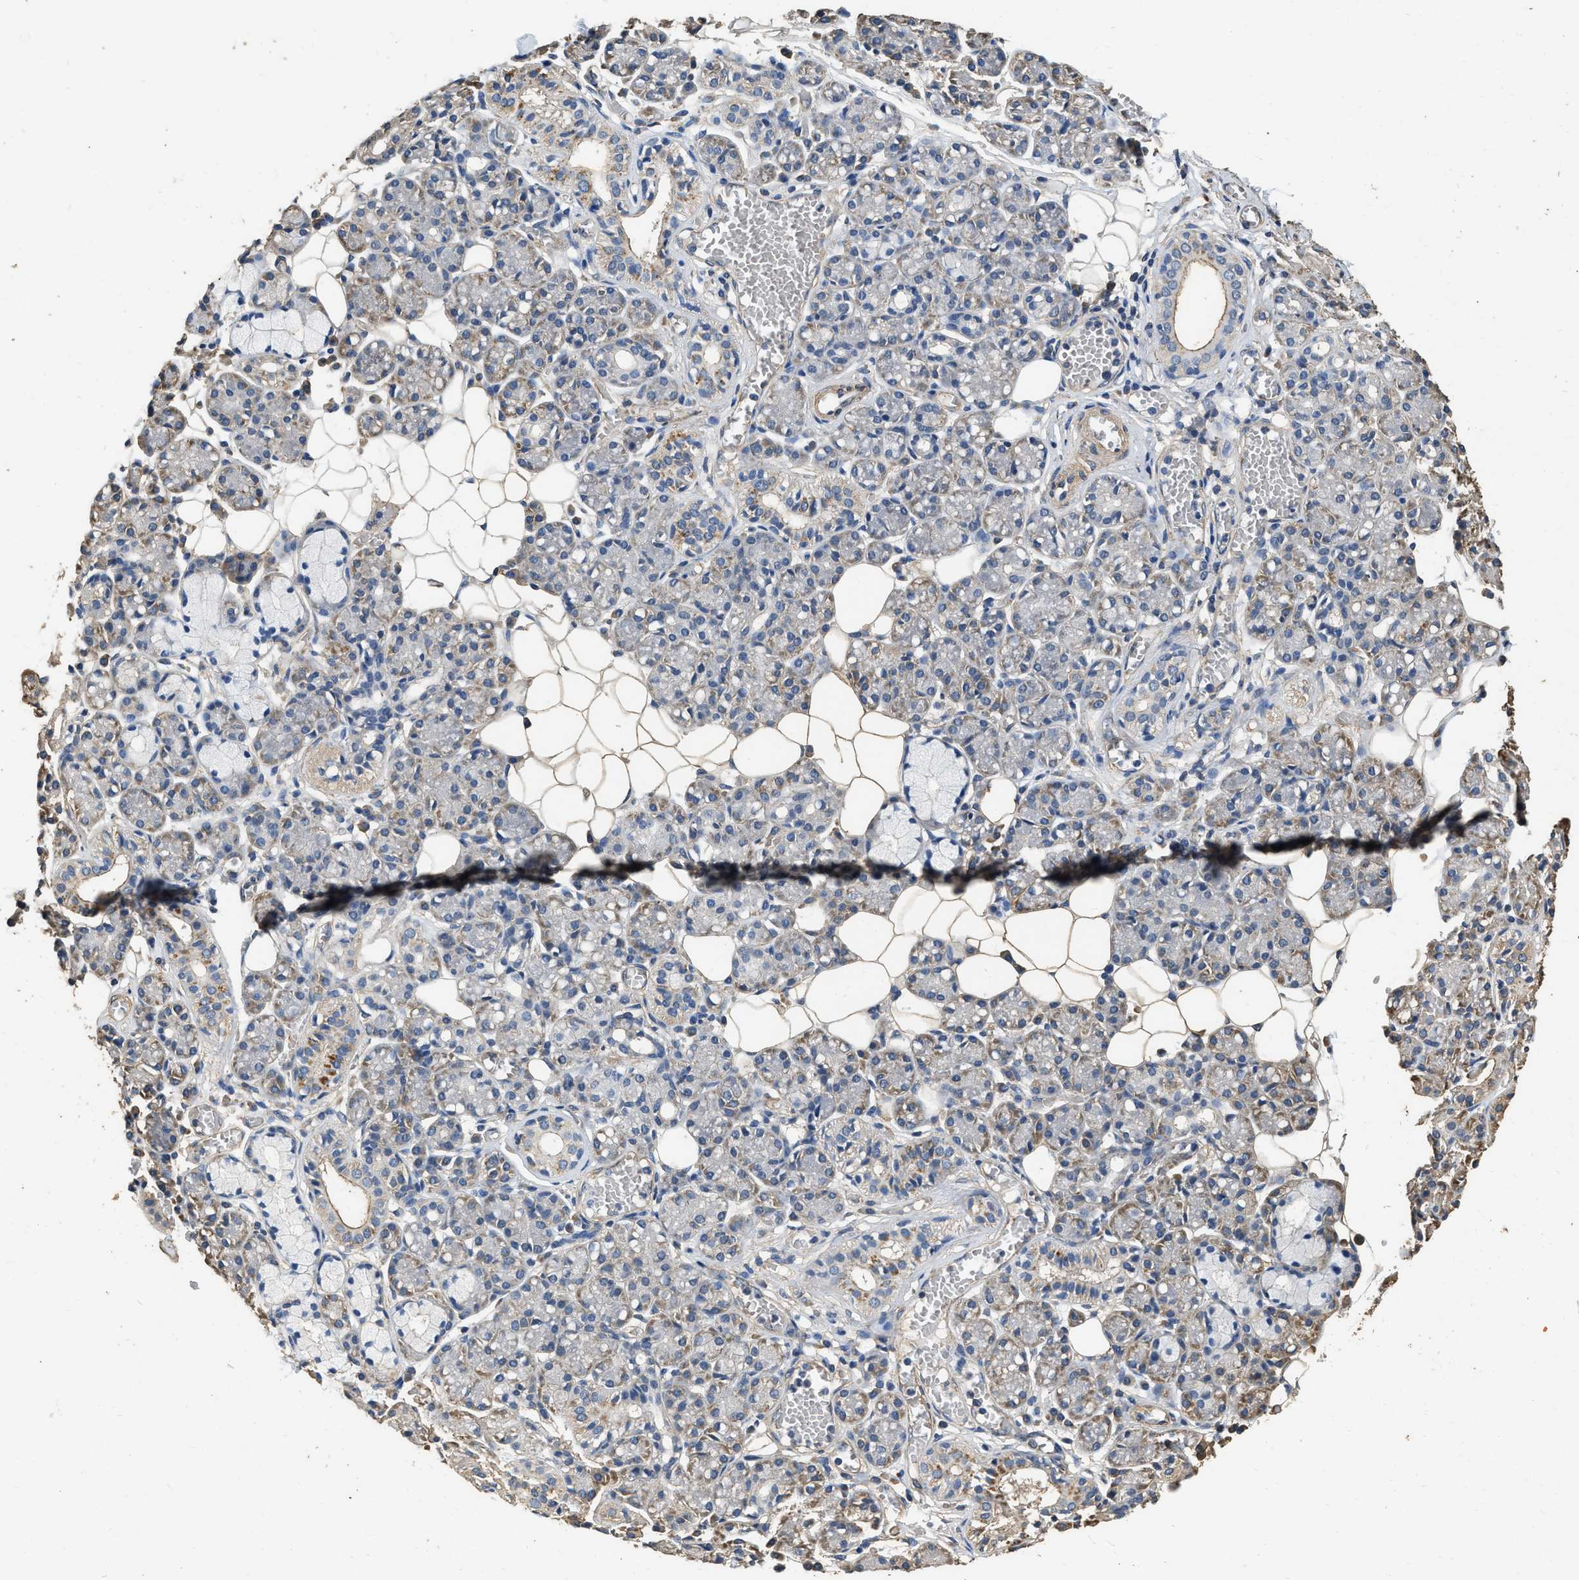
{"staining": {"intensity": "weak", "quantity": "<25%", "location": "cytoplasmic/membranous"}, "tissue": "salivary gland", "cell_type": "Glandular cells", "image_type": "normal", "snomed": [{"axis": "morphology", "description": "Normal tissue, NOS"}, {"axis": "topography", "description": "Salivary gland"}], "caption": "Photomicrograph shows no significant protein staining in glandular cells of benign salivary gland.", "gene": "MIB1", "patient": {"sex": "male", "age": 63}}